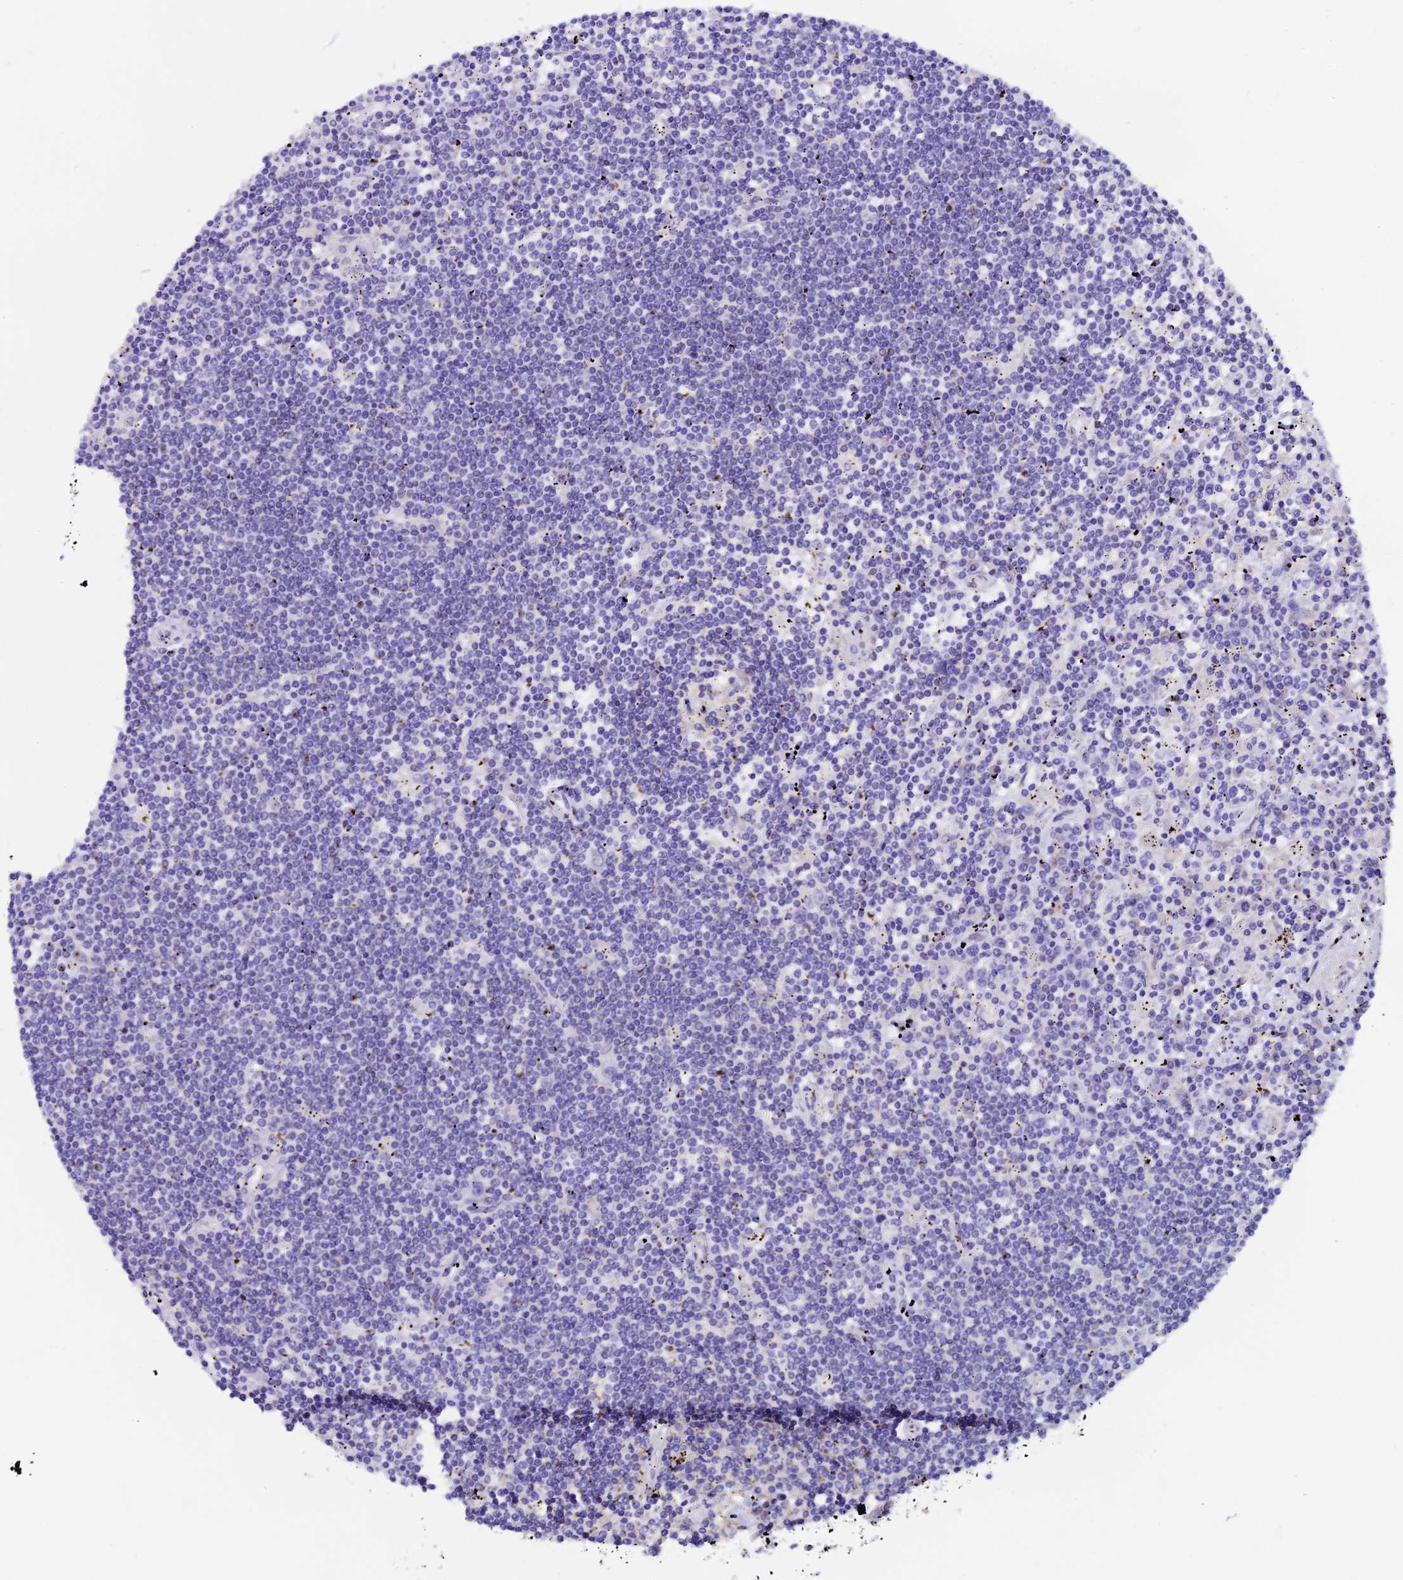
{"staining": {"intensity": "moderate", "quantity": "<25%", "location": "cytoplasmic/membranous"}, "tissue": "lymphoma", "cell_type": "Tumor cells", "image_type": "cancer", "snomed": [{"axis": "morphology", "description": "Malignant lymphoma, non-Hodgkin's type, Low grade"}, {"axis": "topography", "description": "Spleen"}], "caption": "Protein positivity by IHC demonstrates moderate cytoplasmic/membranous positivity in about <25% of tumor cells in lymphoma.", "gene": "COMTD1", "patient": {"sex": "male", "age": 76}}